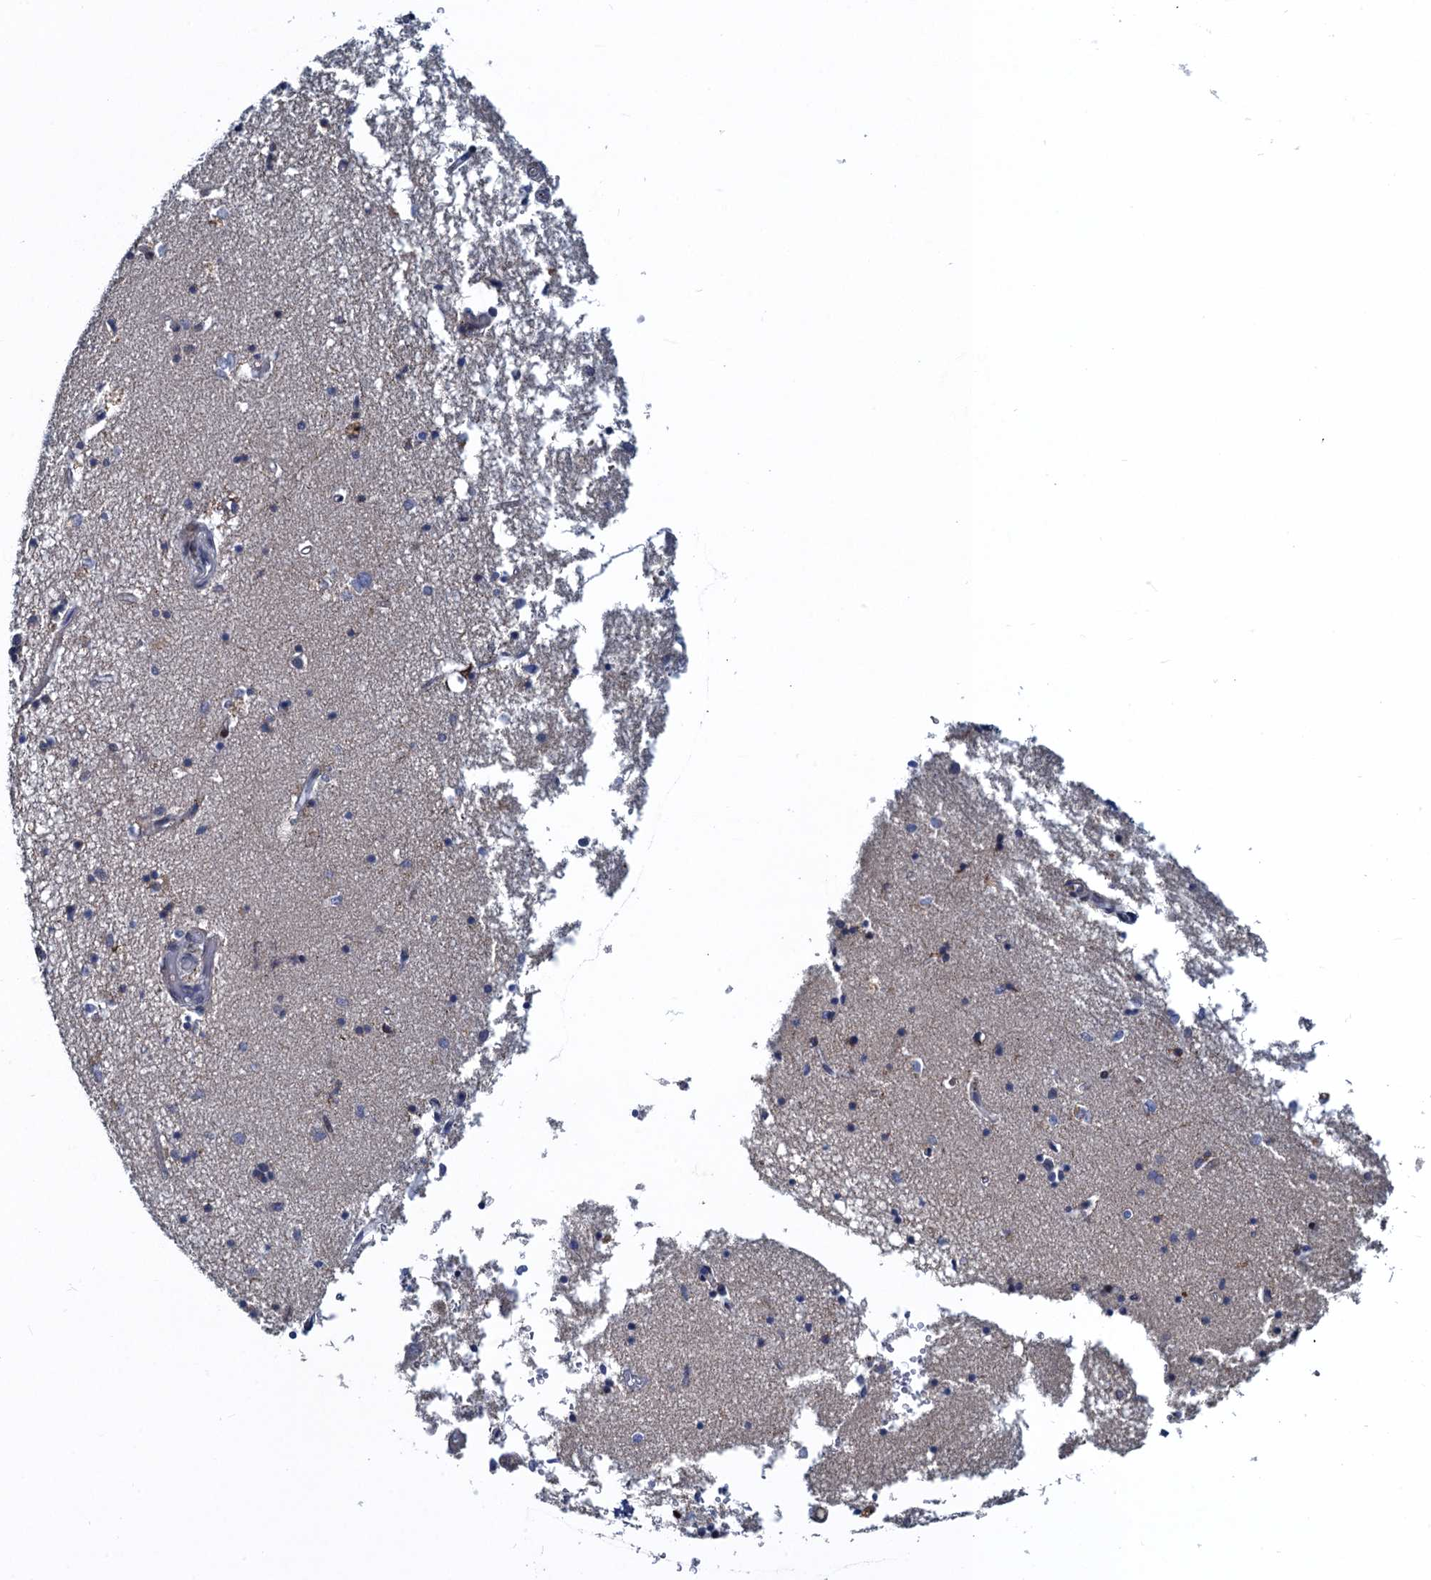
{"staining": {"intensity": "weak", "quantity": "<25%", "location": "cytoplasmic/membranous"}, "tissue": "hippocampus", "cell_type": "Glial cells", "image_type": "normal", "snomed": [{"axis": "morphology", "description": "Normal tissue, NOS"}, {"axis": "topography", "description": "Hippocampus"}], "caption": "Immunohistochemistry histopathology image of benign hippocampus: human hippocampus stained with DAB displays no significant protein positivity in glial cells. (DAB (3,3'-diaminobenzidine) immunohistochemistry (IHC), high magnification).", "gene": "ATOSA", "patient": {"sex": "male", "age": 70}}